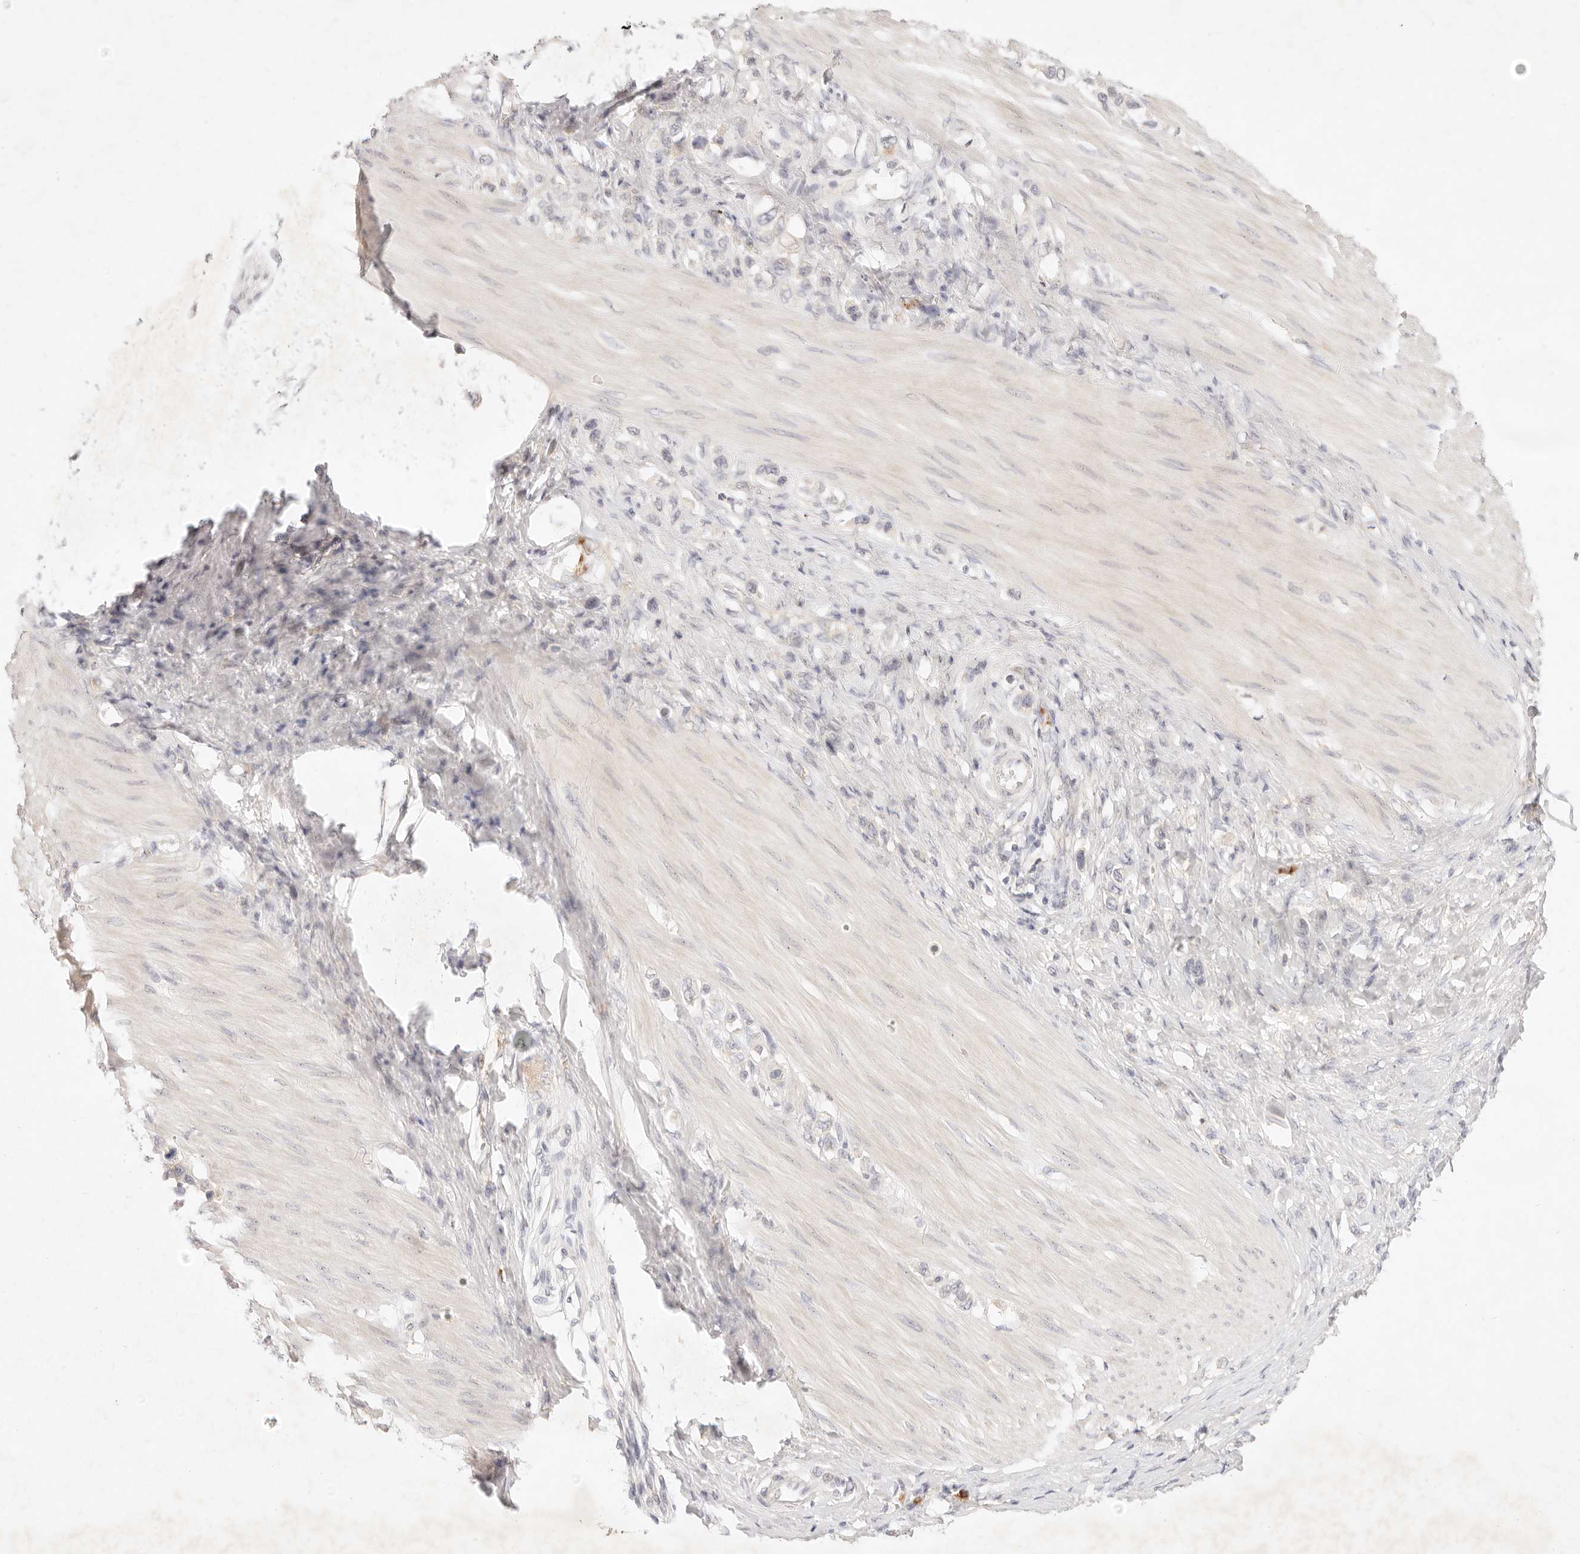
{"staining": {"intensity": "negative", "quantity": "none", "location": "none"}, "tissue": "stomach cancer", "cell_type": "Tumor cells", "image_type": "cancer", "snomed": [{"axis": "morphology", "description": "Adenocarcinoma, NOS"}, {"axis": "topography", "description": "Stomach"}], "caption": "High magnification brightfield microscopy of stomach cancer stained with DAB (brown) and counterstained with hematoxylin (blue): tumor cells show no significant staining.", "gene": "GPR84", "patient": {"sex": "female", "age": 65}}